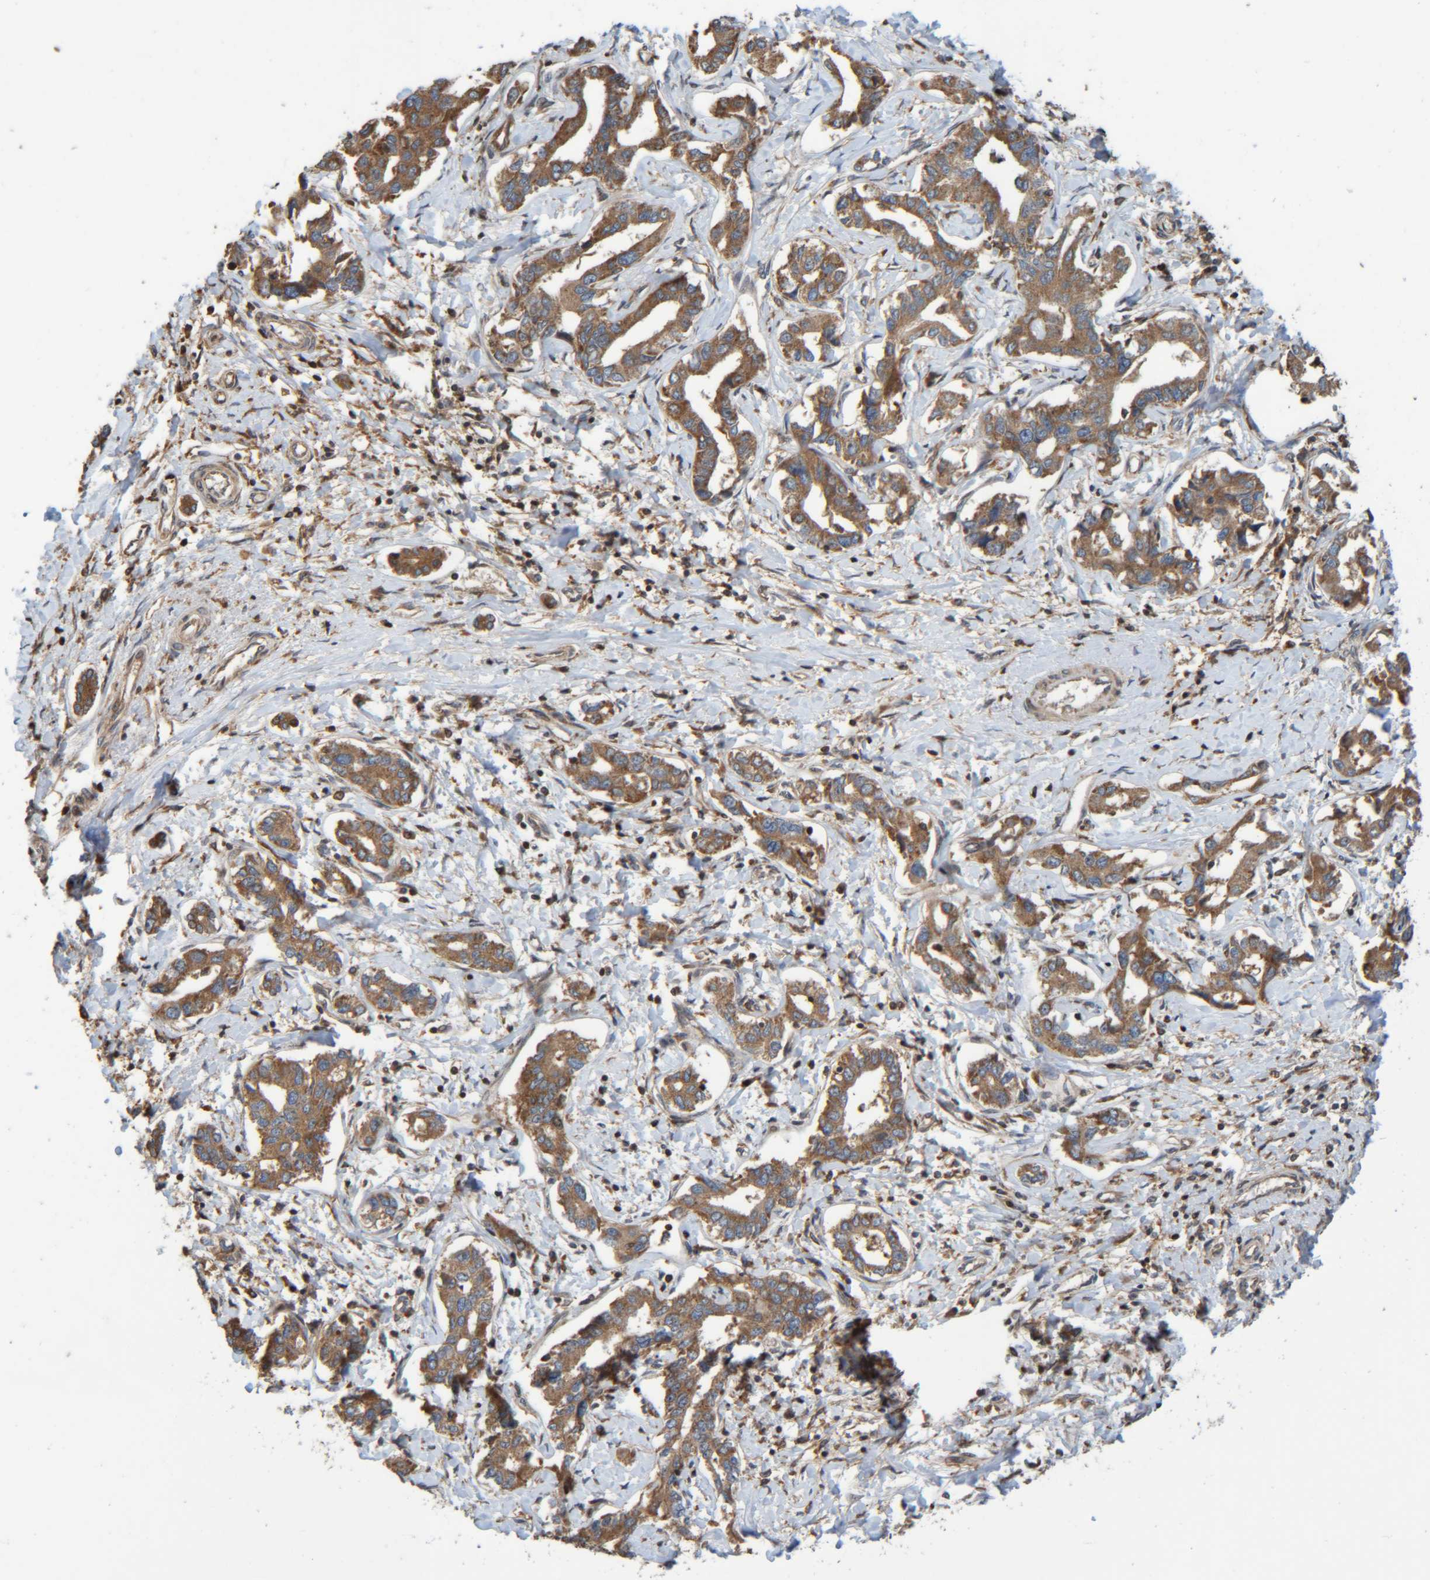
{"staining": {"intensity": "moderate", "quantity": ">75%", "location": "cytoplasmic/membranous"}, "tissue": "liver cancer", "cell_type": "Tumor cells", "image_type": "cancer", "snomed": [{"axis": "morphology", "description": "Cholangiocarcinoma"}, {"axis": "topography", "description": "Liver"}], "caption": "Immunohistochemistry micrograph of liver cancer stained for a protein (brown), which shows medium levels of moderate cytoplasmic/membranous staining in about >75% of tumor cells.", "gene": "CCDC57", "patient": {"sex": "male", "age": 59}}